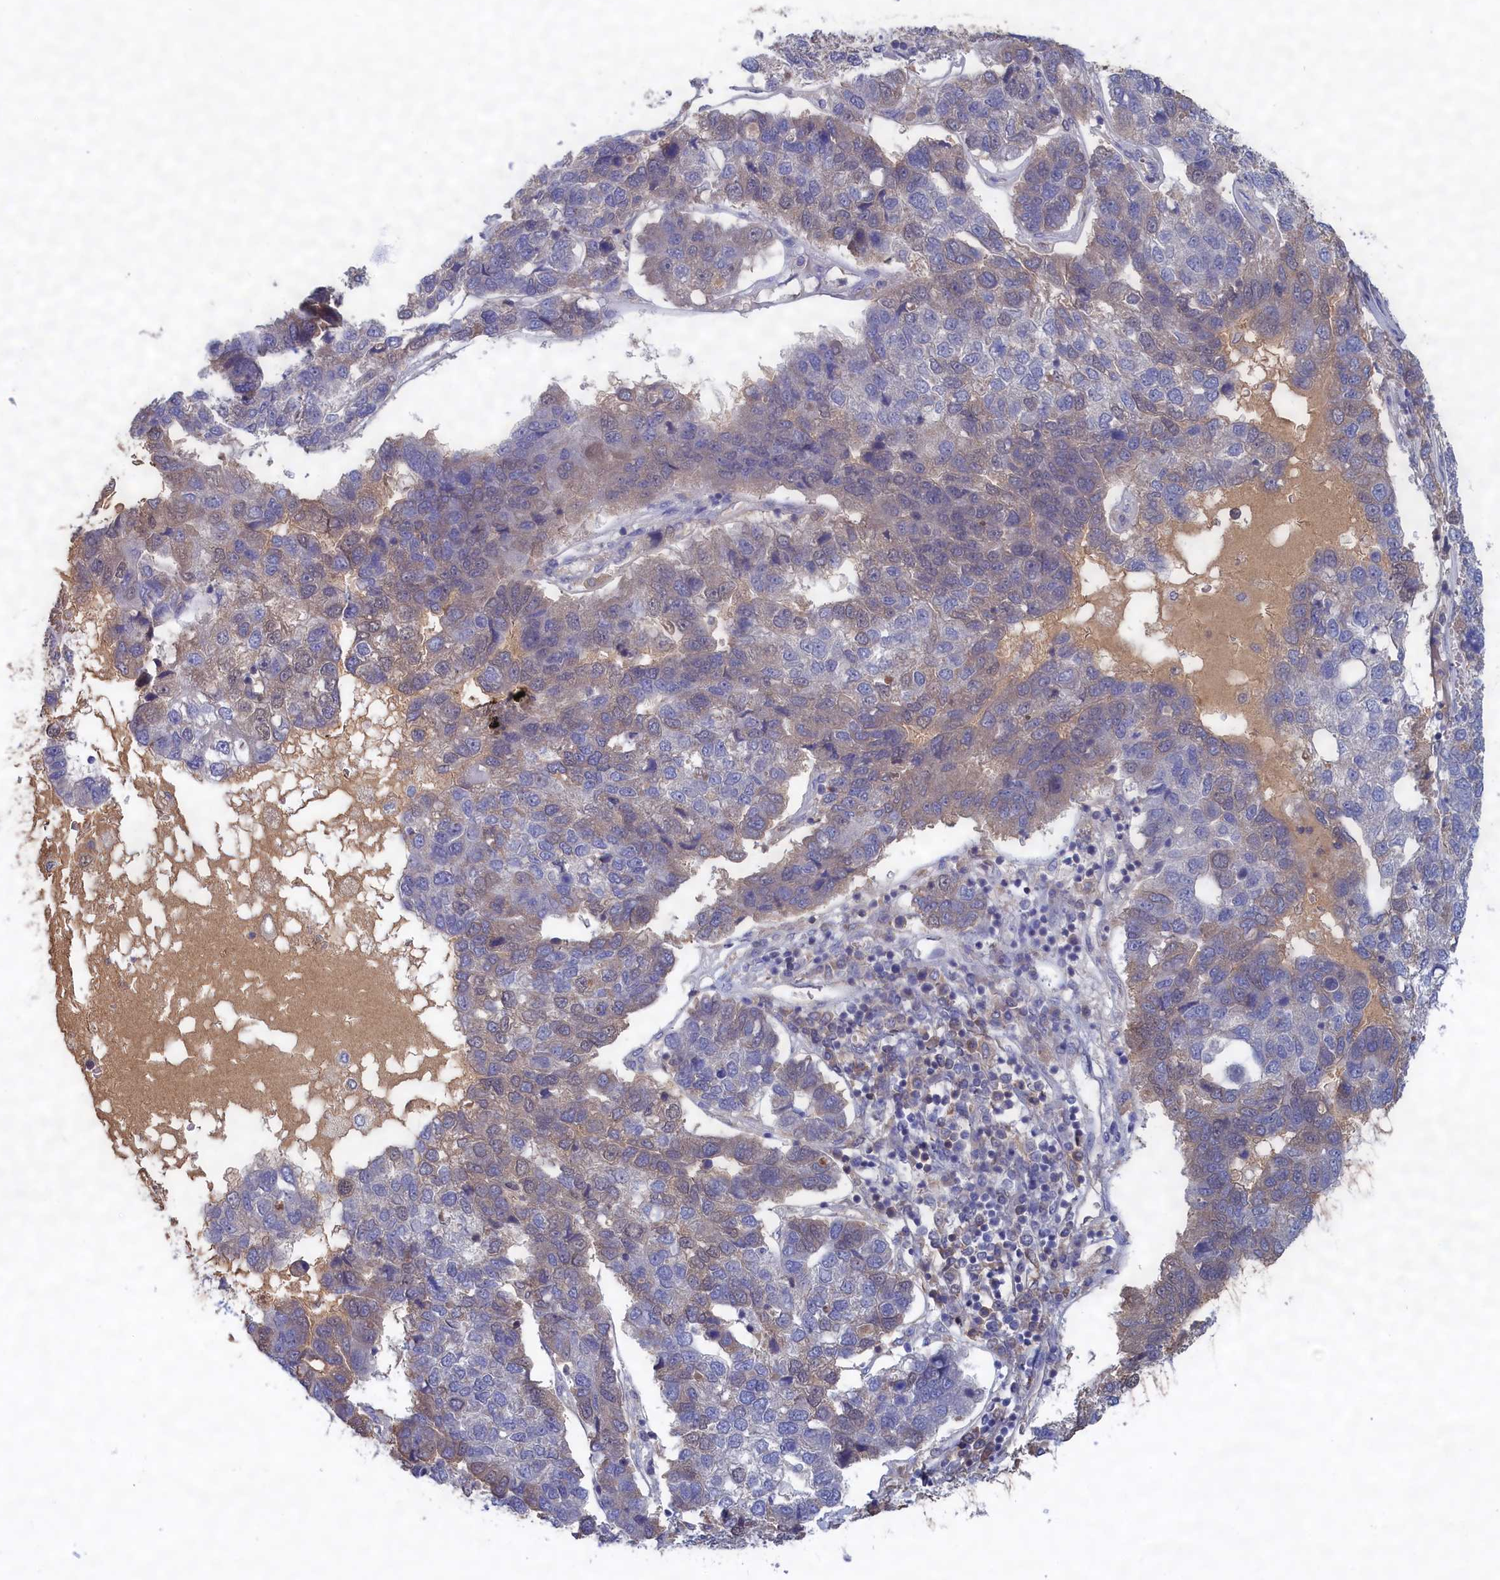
{"staining": {"intensity": "weak", "quantity": "<25%", "location": "cytoplasmic/membranous"}, "tissue": "pancreatic cancer", "cell_type": "Tumor cells", "image_type": "cancer", "snomed": [{"axis": "morphology", "description": "Adenocarcinoma, NOS"}, {"axis": "topography", "description": "Pancreas"}], "caption": "IHC histopathology image of pancreatic cancer (adenocarcinoma) stained for a protein (brown), which exhibits no staining in tumor cells. The staining was performed using DAB to visualize the protein expression in brown, while the nuclei were stained in blue with hematoxylin (Magnification: 20x).", "gene": "CELF5", "patient": {"sex": "female", "age": 61}}